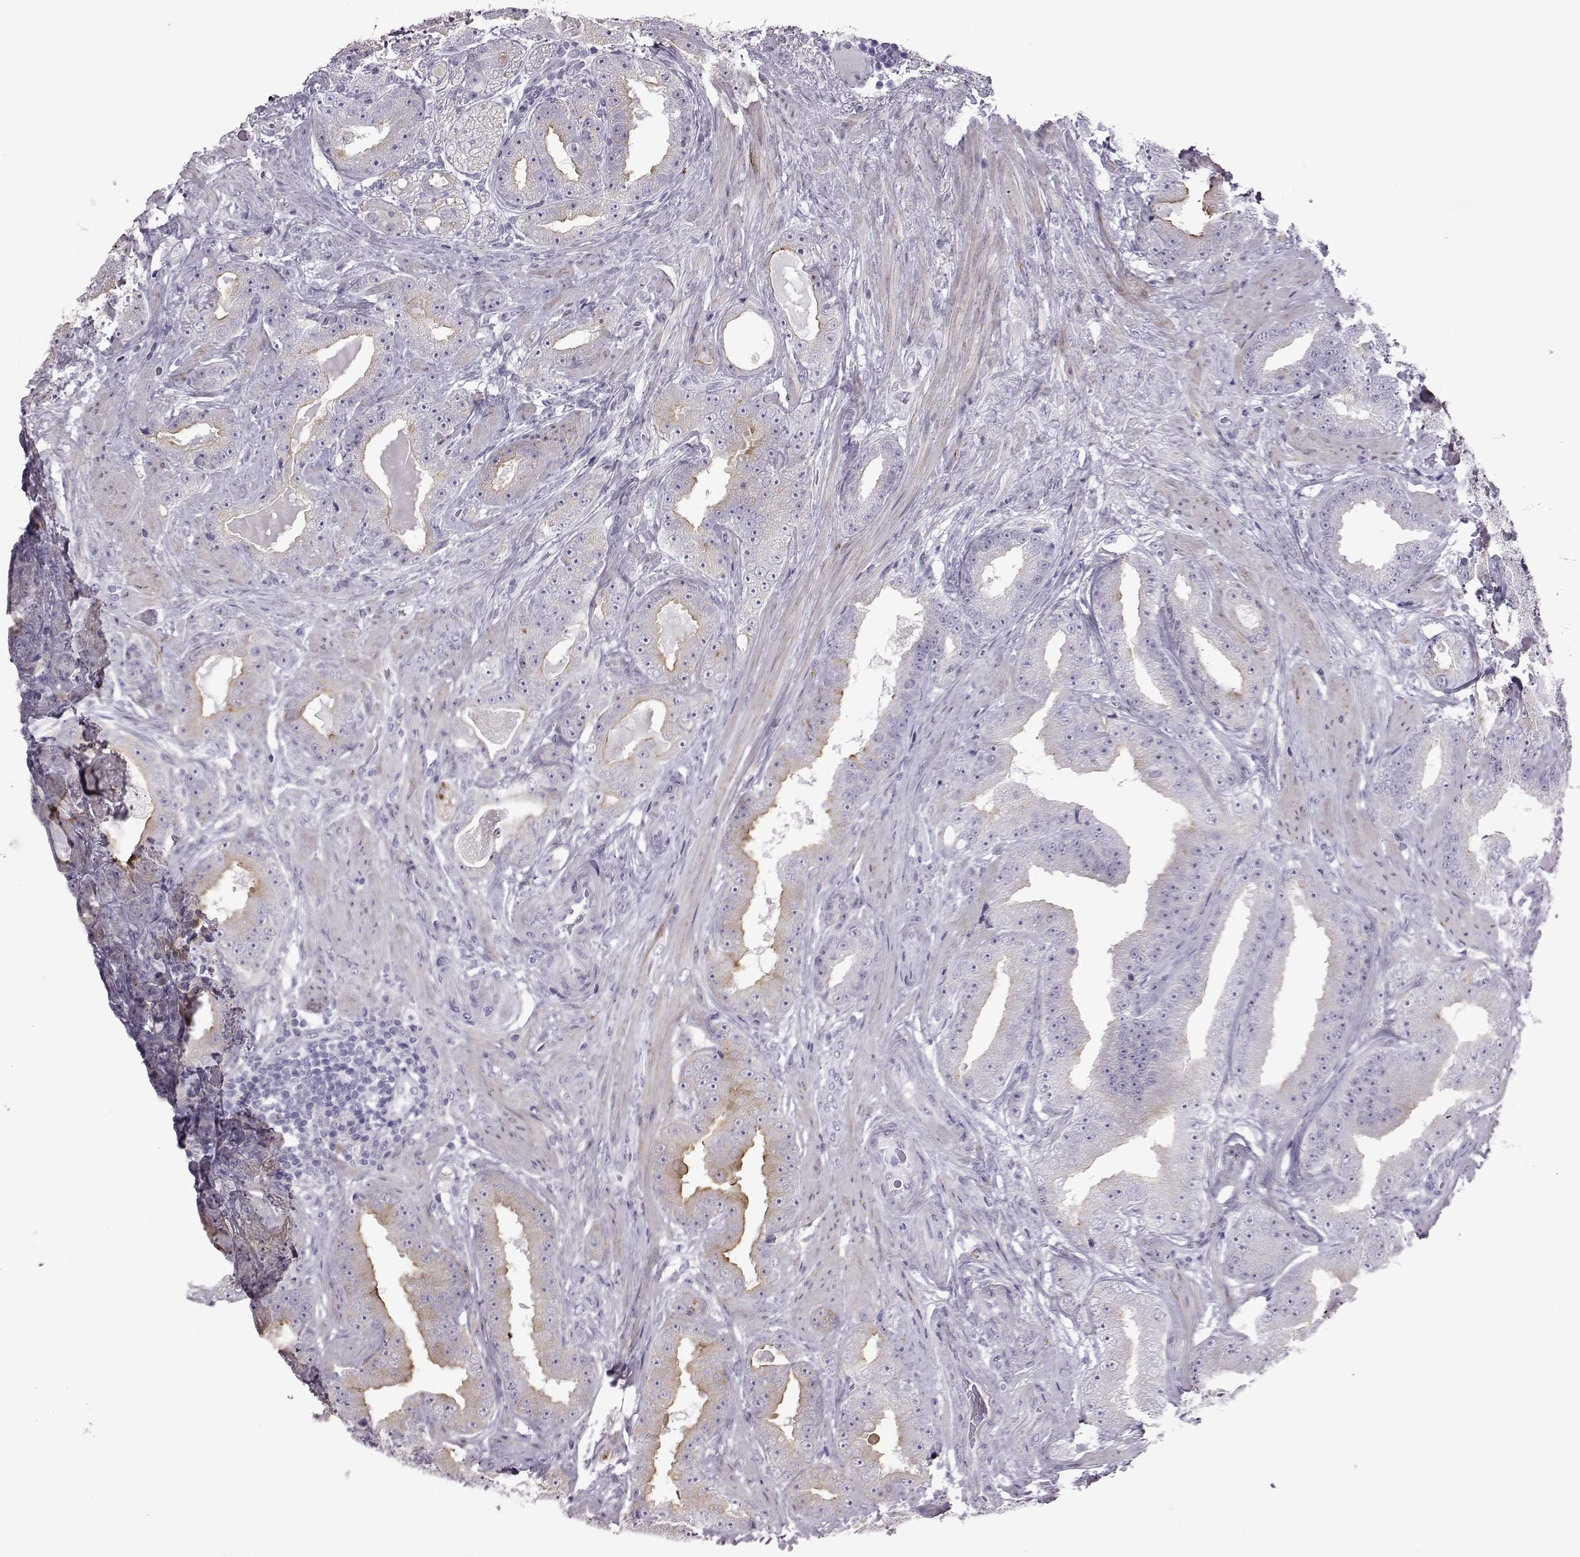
{"staining": {"intensity": "weak", "quantity": "<25%", "location": "cytoplasmic/membranous"}, "tissue": "prostate cancer", "cell_type": "Tumor cells", "image_type": "cancer", "snomed": [{"axis": "morphology", "description": "Adenocarcinoma, Low grade"}, {"axis": "topography", "description": "Prostate"}], "caption": "IHC of prostate cancer (low-grade adenocarcinoma) displays no staining in tumor cells.", "gene": "SLC28A2", "patient": {"sex": "male", "age": 60}}